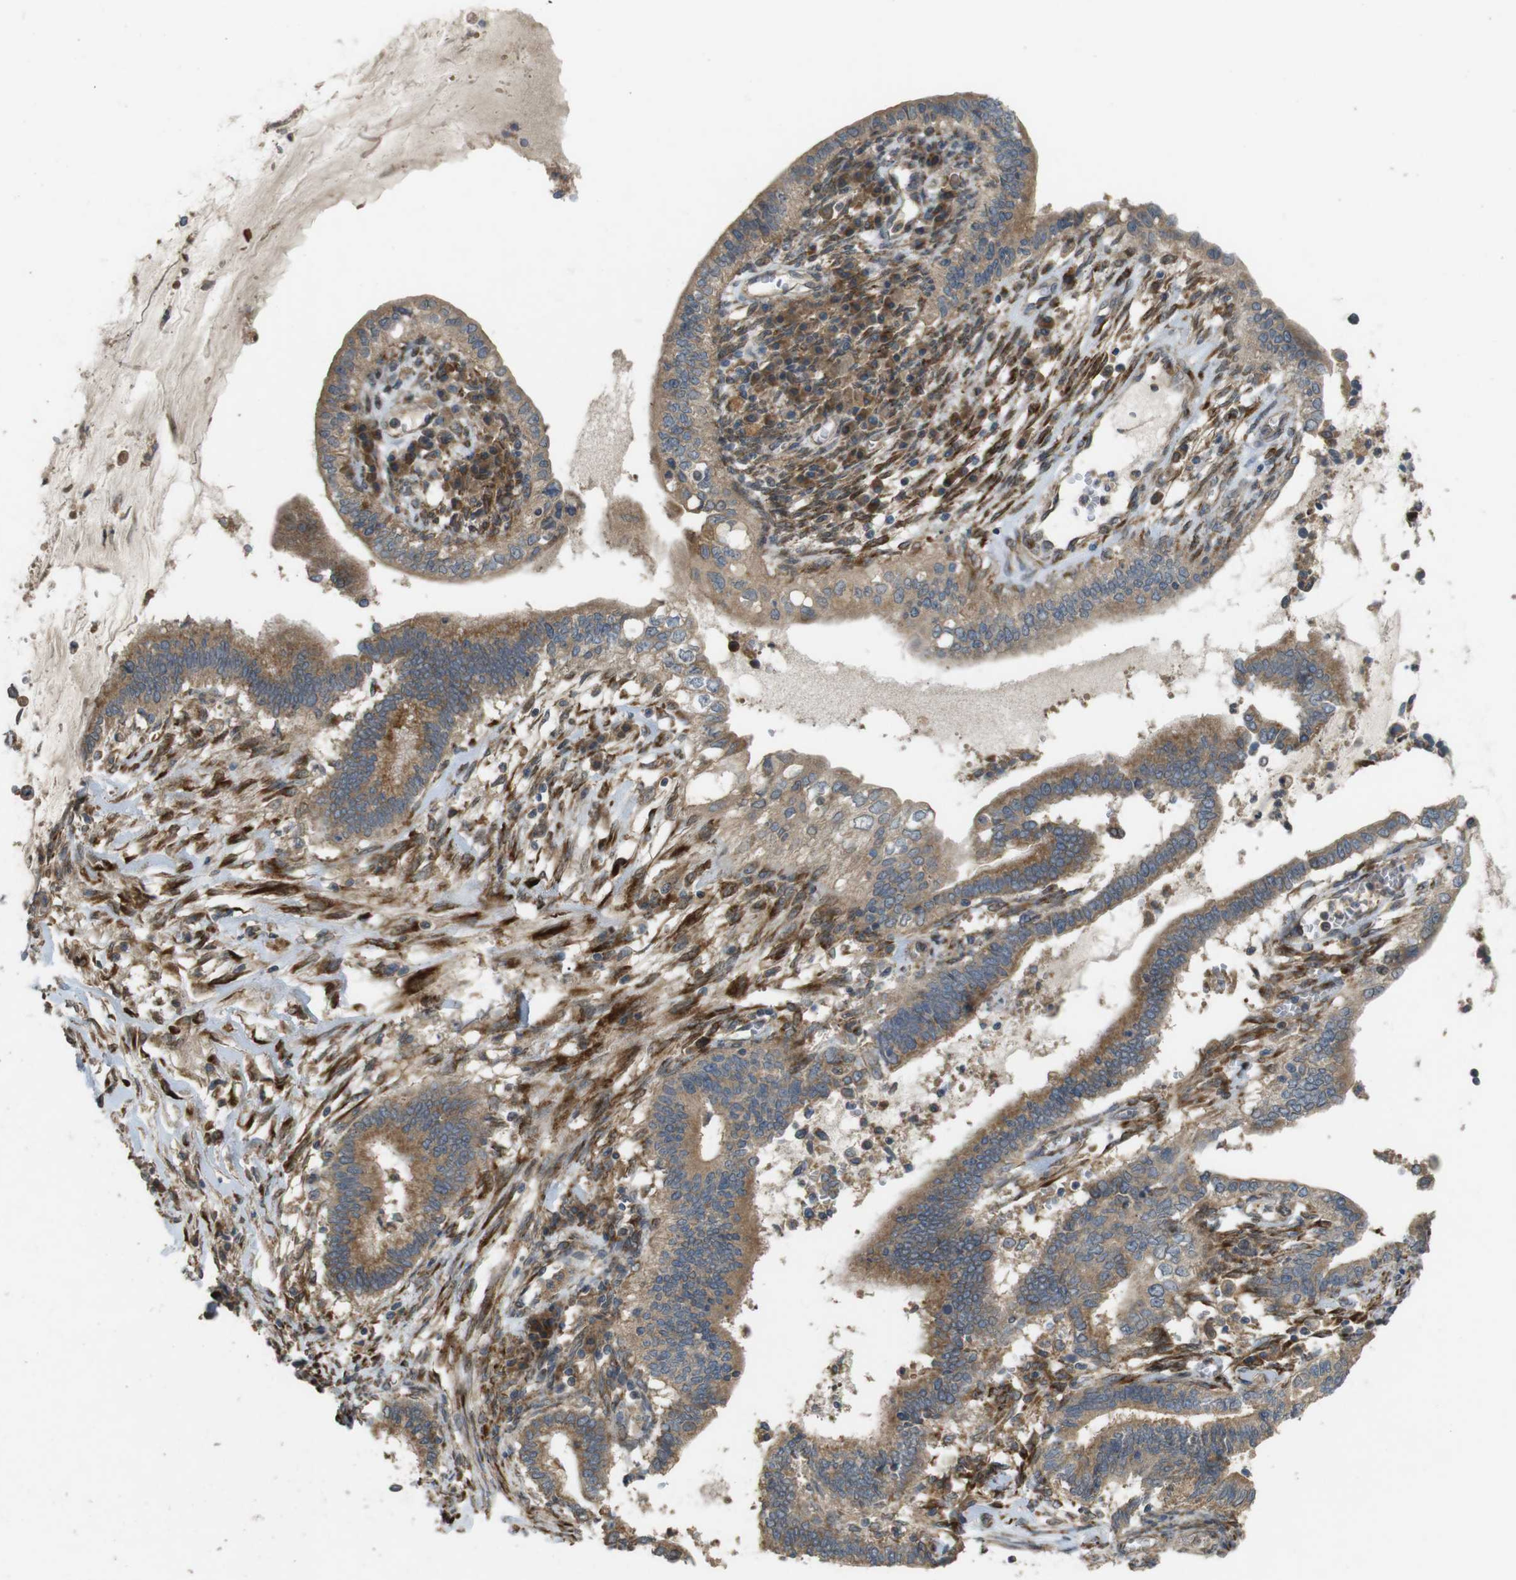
{"staining": {"intensity": "moderate", "quantity": ">75%", "location": "cytoplasmic/membranous"}, "tissue": "cervical cancer", "cell_type": "Tumor cells", "image_type": "cancer", "snomed": [{"axis": "morphology", "description": "Adenocarcinoma, NOS"}, {"axis": "topography", "description": "Cervix"}], "caption": "Immunohistochemistry (DAB (3,3'-diaminobenzidine)) staining of cervical cancer (adenocarcinoma) shows moderate cytoplasmic/membranous protein expression in approximately >75% of tumor cells.", "gene": "ARHGAP24", "patient": {"sex": "female", "age": 44}}